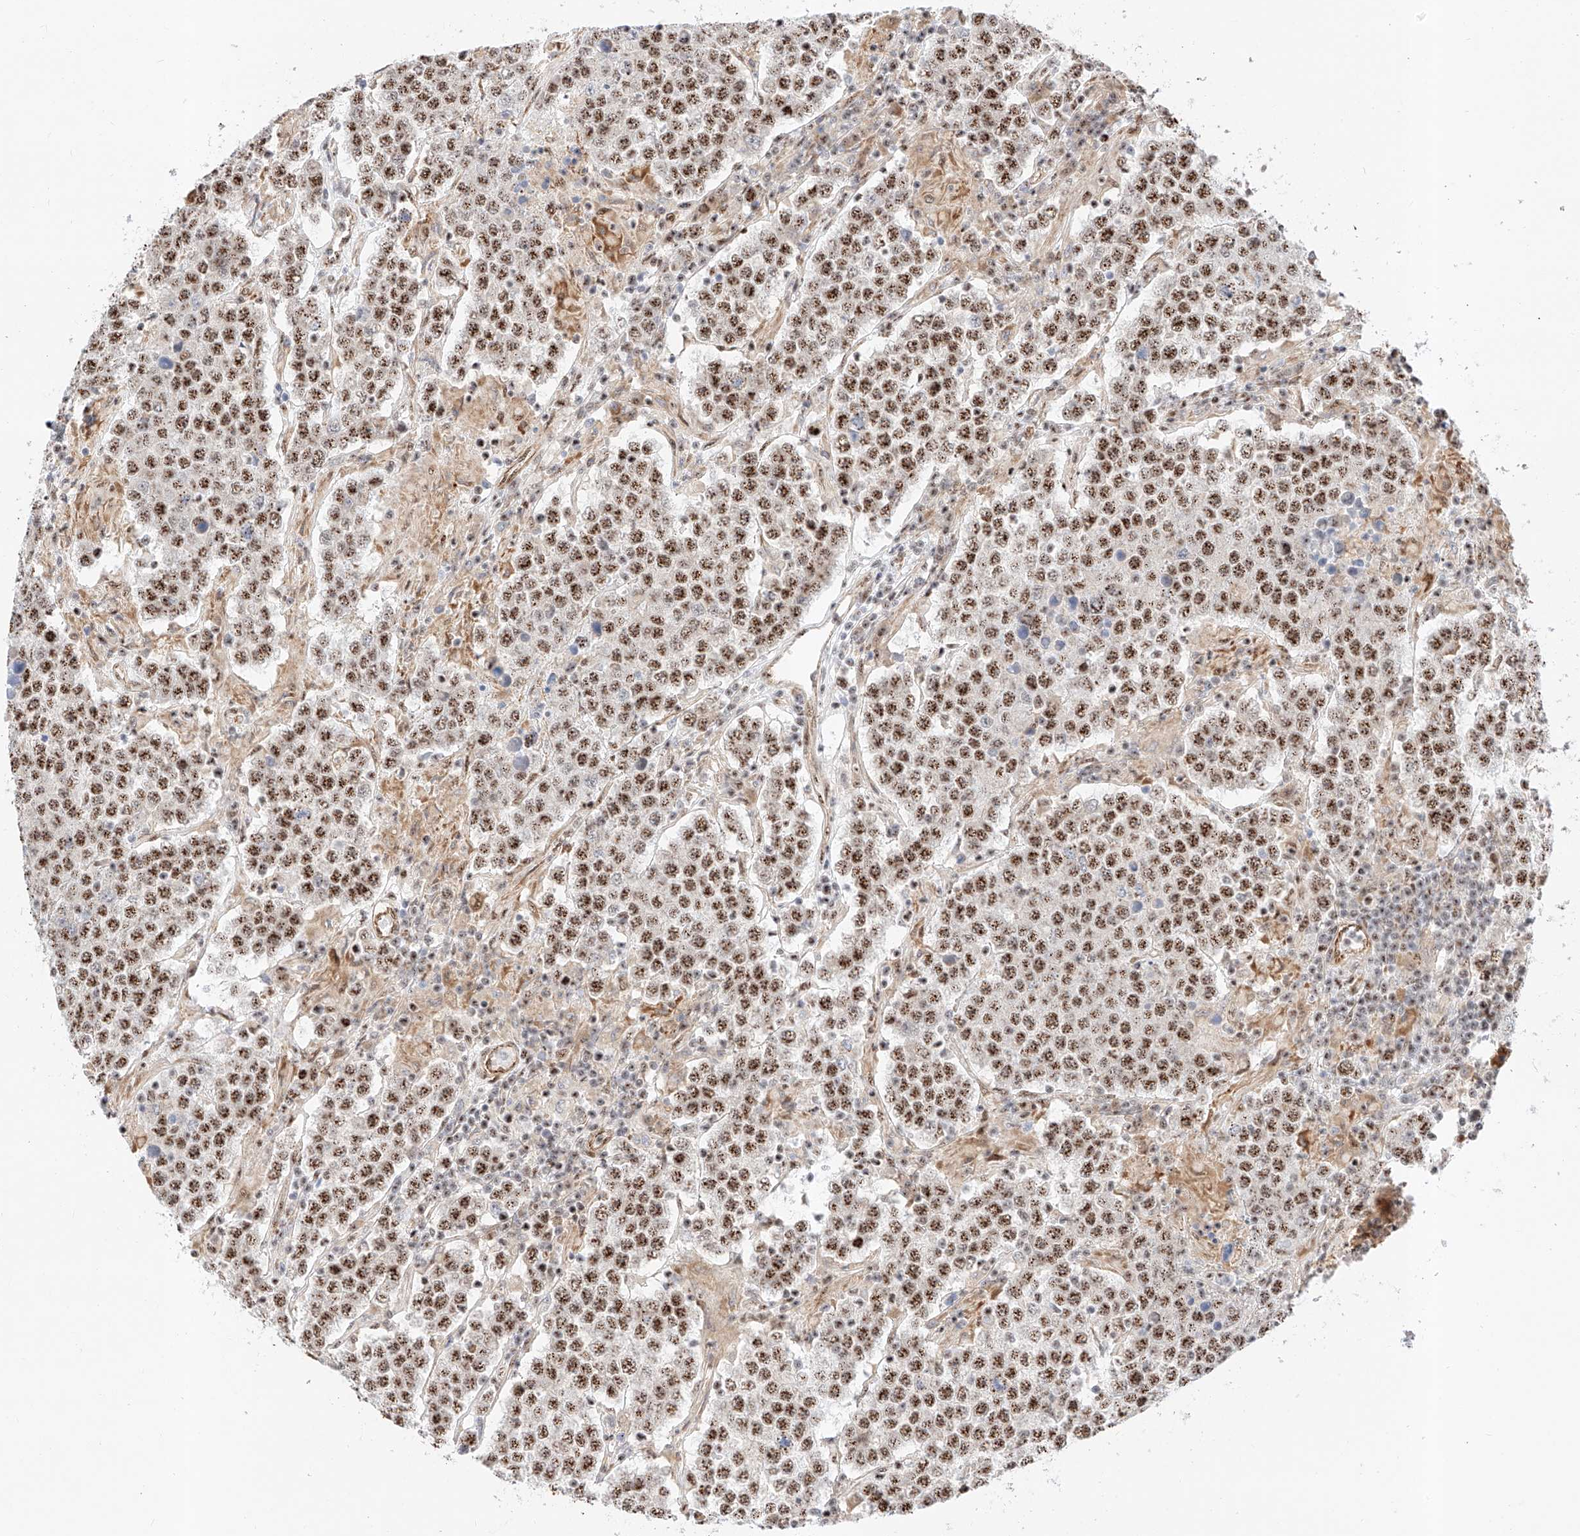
{"staining": {"intensity": "strong", "quantity": ">75%", "location": "nuclear"}, "tissue": "testis cancer", "cell_type": "Tumor cells", "image_type": "cancer", "snomed": [{"axis": "morphology", "description": "Normal tissue, NOS"}, {"axis": "morphology", "description": "Urothelial carcinoma, High grade"}, {"axis": "morphology", "description": "Seminoma, NOS"}, {"axis": "morphology", "description": "Carcinoma, Embryonal, NOS"}, {"axis": "topography", "description": "Urinary bladder"}, {"axis": "topography", "description": "Testis"}], "caption": "Testis embryonal carcinoma stained with a brown dye demonstrates strong nuclear positive staining in approximately >75% of tumor cells.", "gene": "ATXN7L2", "patient": {"sex": "male", "age": 41}}